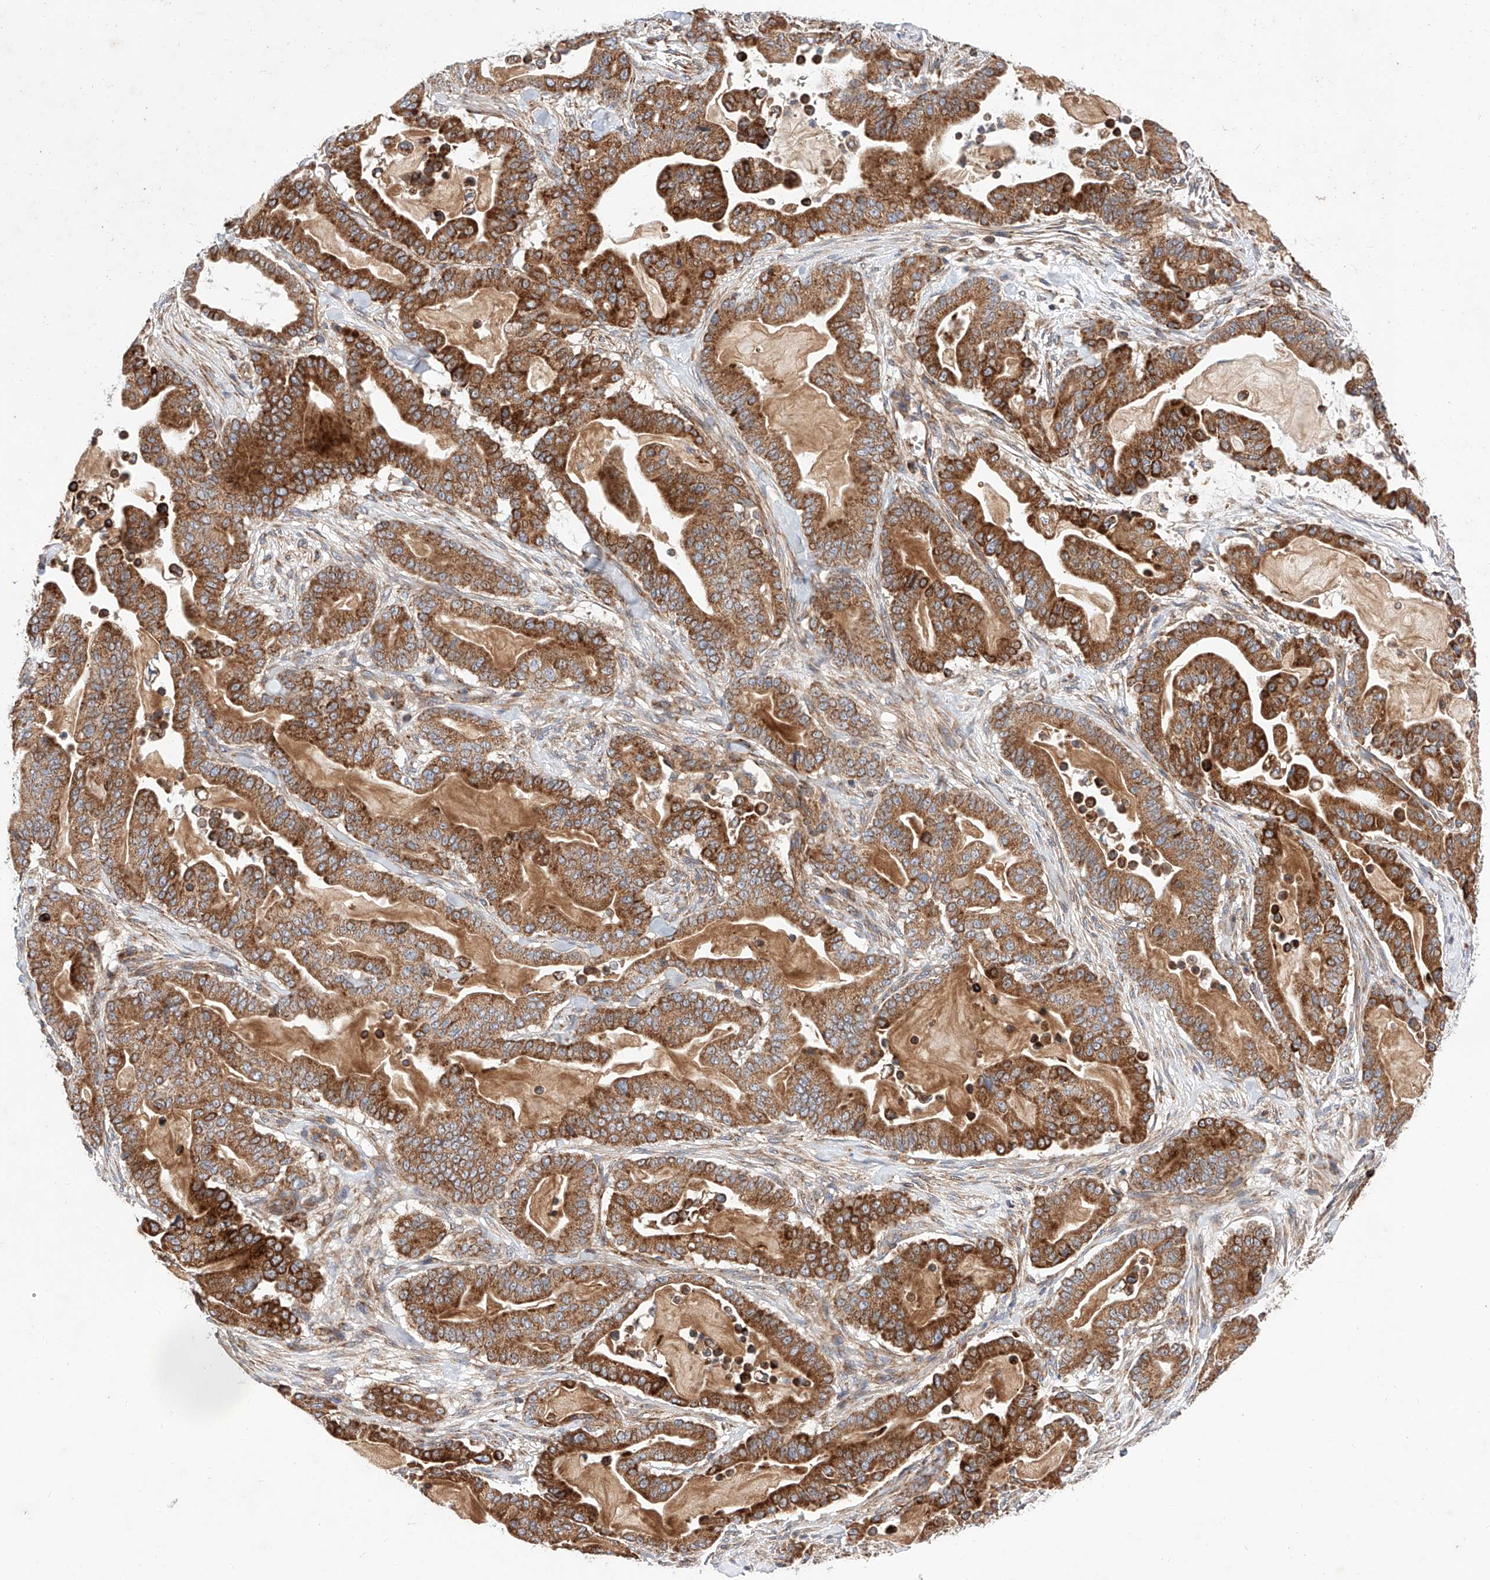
{"staining": {"intensity": "strong", "quantity": ">75%", "location": "cytoplasmic/membranous"}, "tissue": "pancreatic cancer", "cell_type": "Tumor cells", "image_type": "cancer", "snomed": [{"axis": "morphology", "description": "Adenocarcinoma, NOS"}, {"axis": "topography", "description": "Pancreas"}], "caption": "Pancreatic cancer tissue displays strong cytoplasmic/membranous positivity in about >75% of tumor cells", "gene": "NR1D1", "patient": {"sex": "male", "age": 63}}